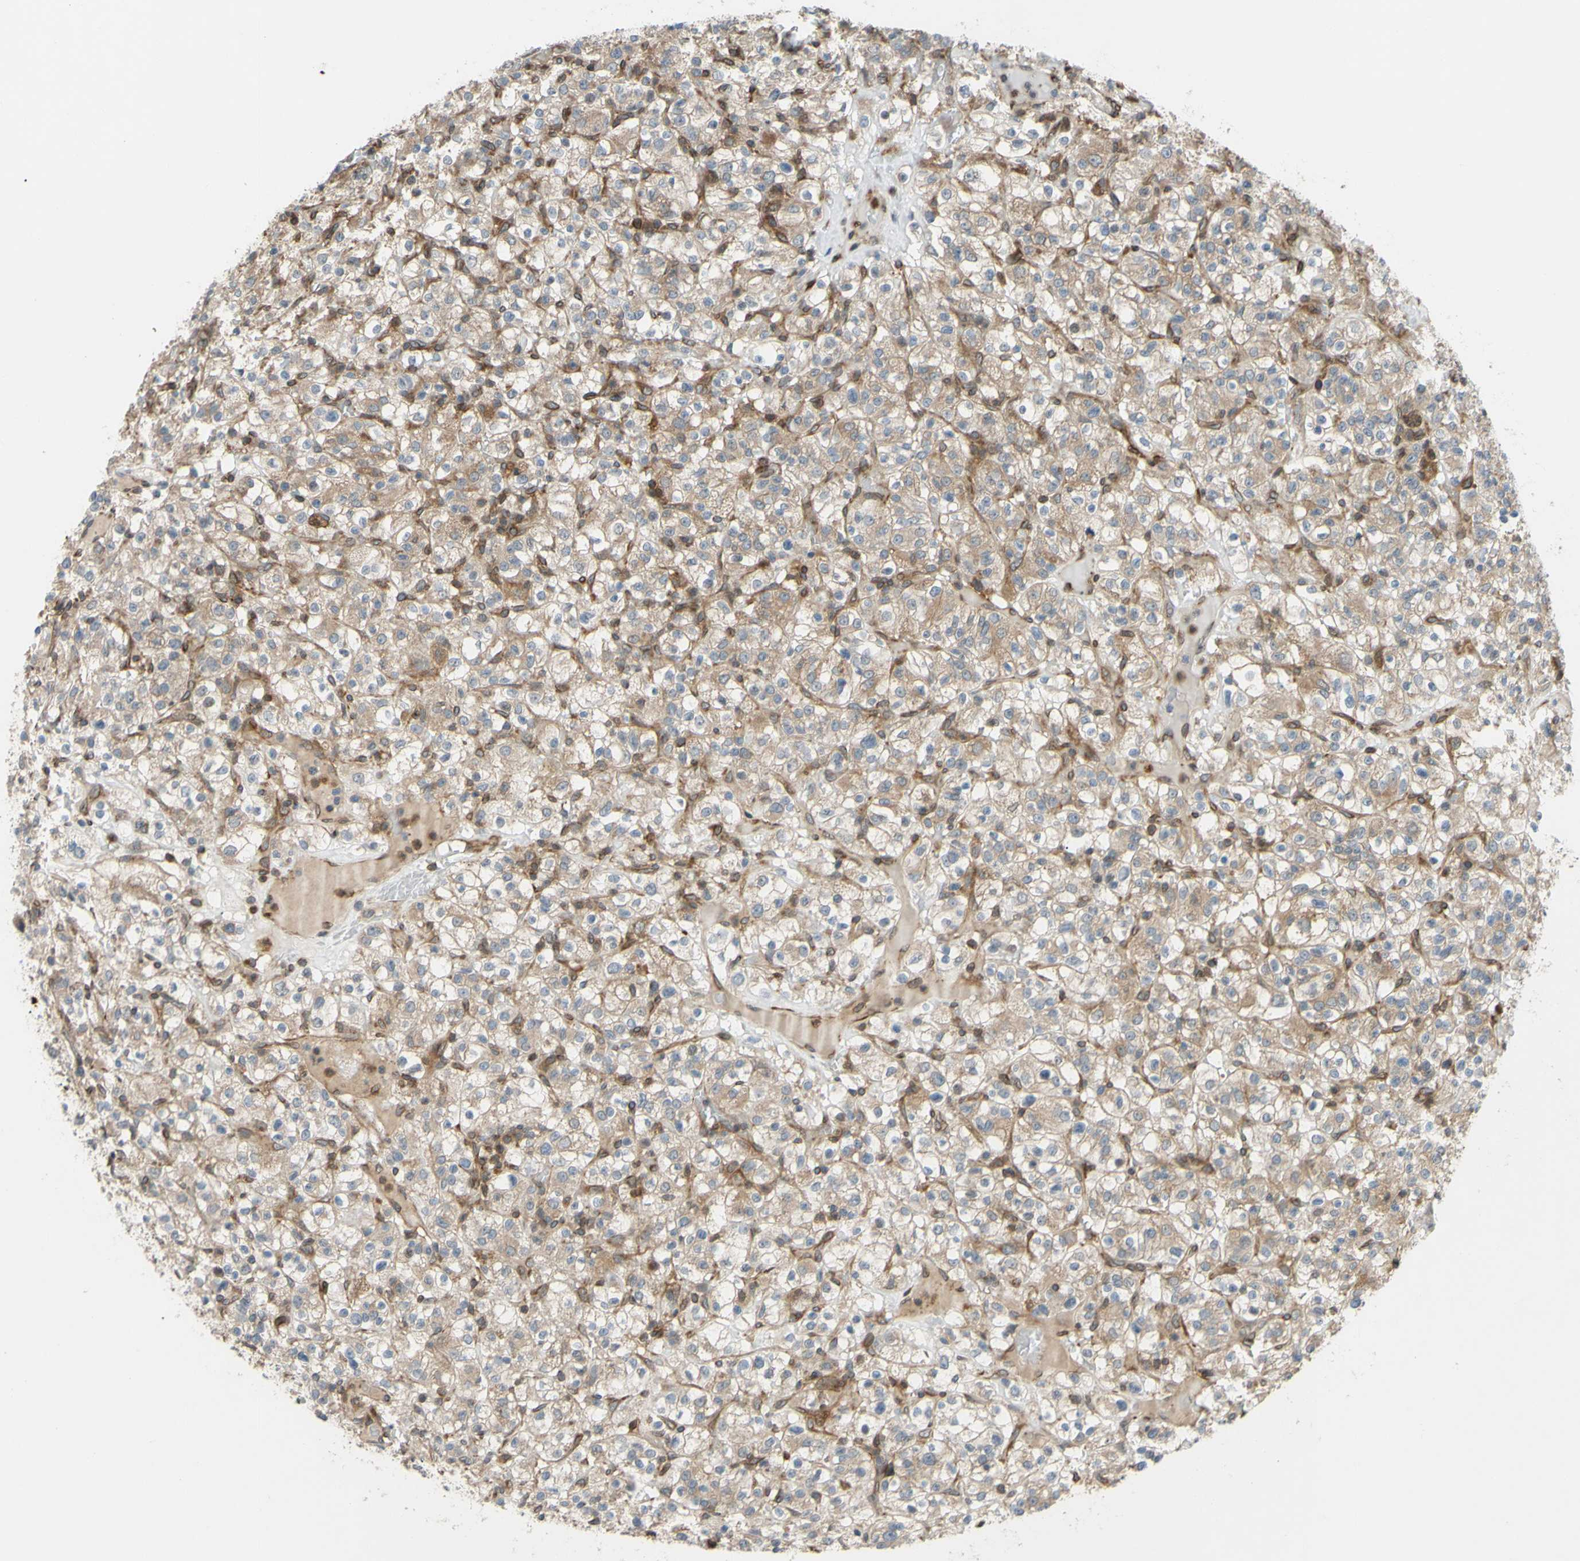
{"staining": {"intensity": "weak", "quantity": ">75%", "location": "cytoplasmic/membranous"}, "tissue": "renal cancer", "cell_type": "Tumor cells", "image_type": "cancer", "snomed": [{"axis": "morphology", "description": "Normal tissue, NOS"}, {"axis": "morphology", "description": "Adenocarcinoma, NOS"}, {"axis": "topography", "description": "Kidney"}], "caption": "There is low levels of weak cytoplasmic/membranous expression in tumor cells of renal cancer (adenocarcinoma), as demonstrated by immunohistochemical staining (brown color).", "gene": "PRAF2", "patient": {"sex": "female", "age": 72}}